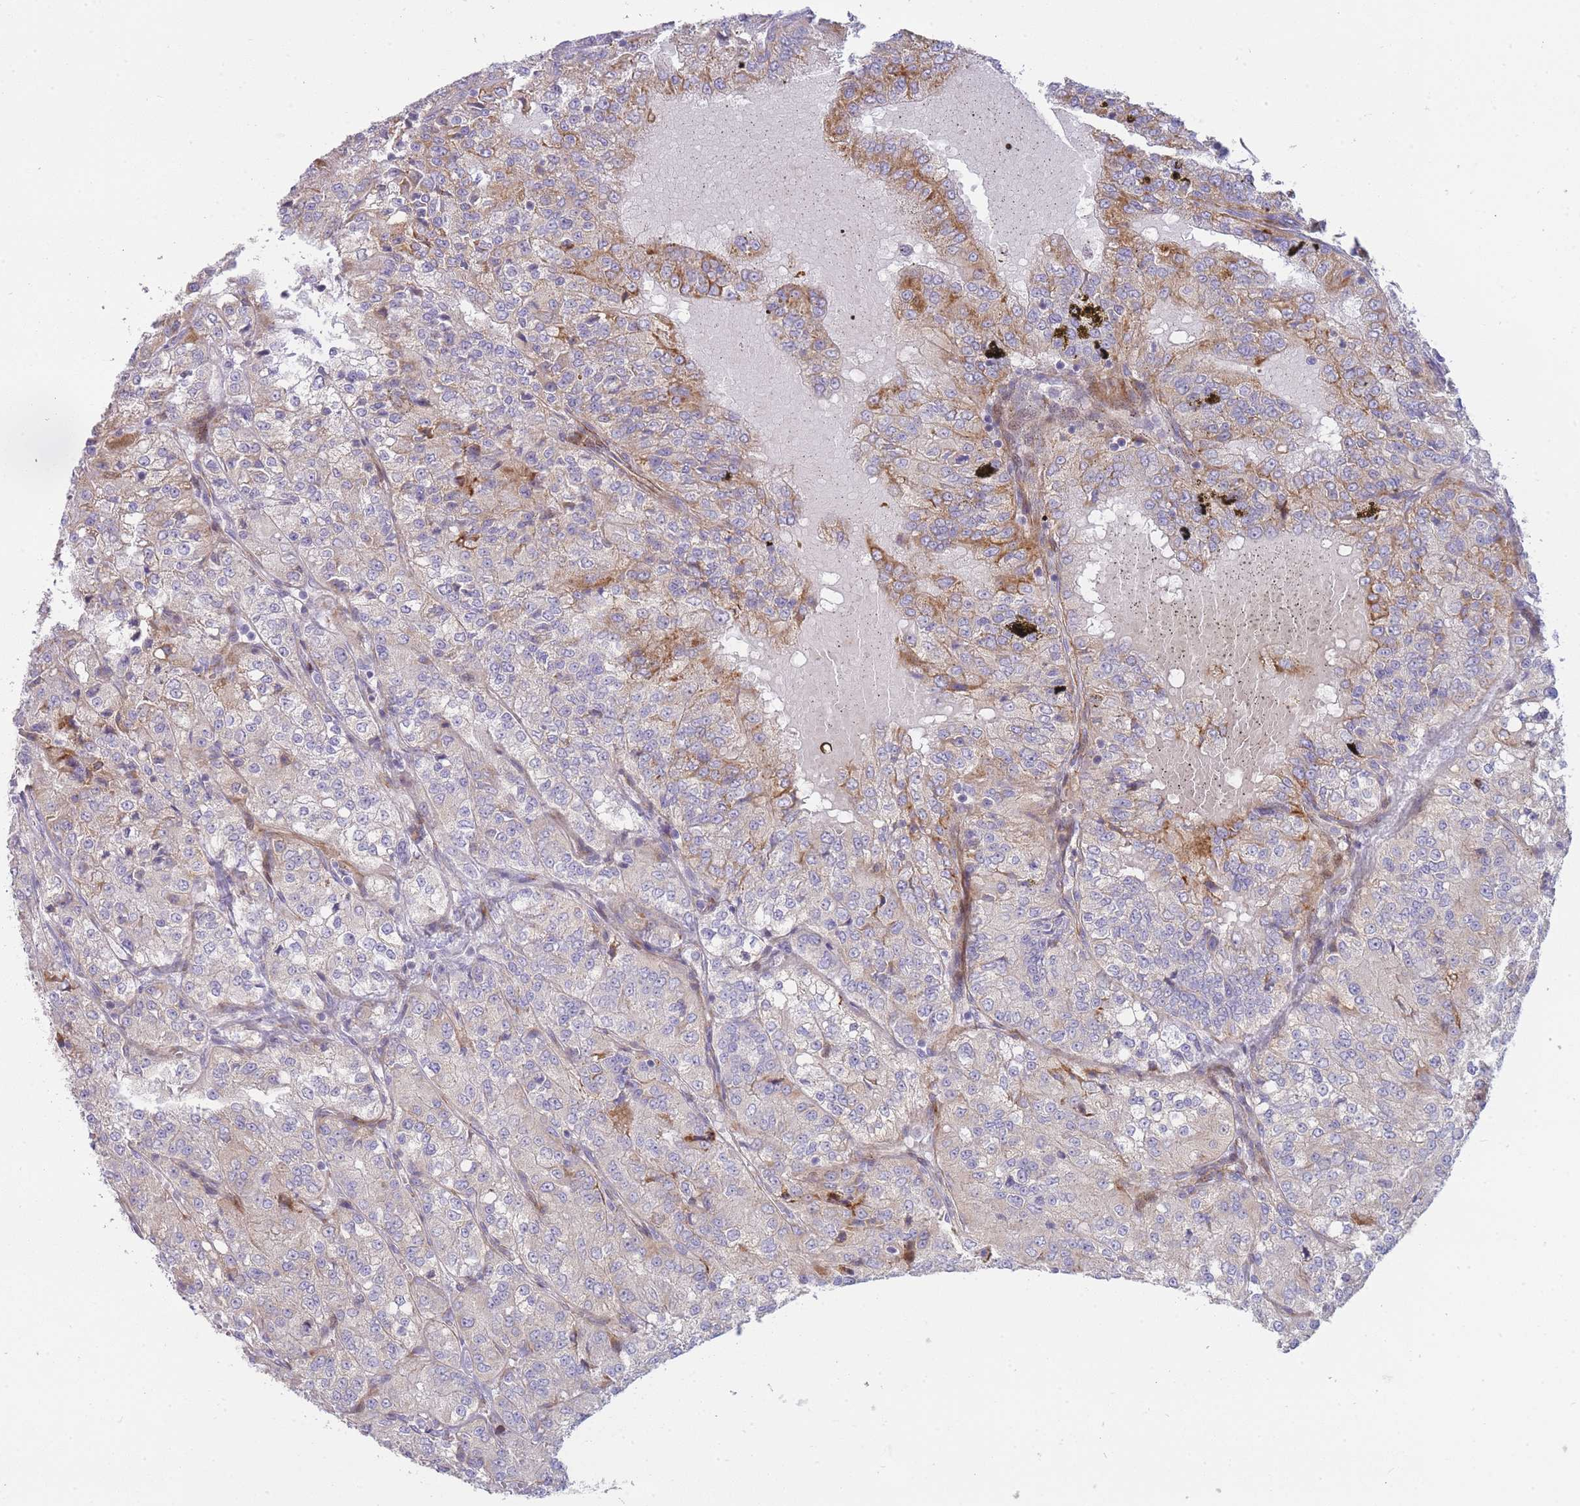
{"staining": {"intensity": "moderate", "quantity": "<25%", "location": "cytoplasmic/membranous"}, "tissue": "renal cancer", "cell_type": "Tumor cells", "image_type": "cancer", "snomed": [{"axis": "morphology", "description": "Adenocarcinoma, NOS"}, {"axis": "topography", "description": "Kidney"}], "caption": "IHC of human renal cancer exhibits low levels of moderate cytoplasmic/membranous expression in about <25% of tumor cells.", "gene": "ATP5MC2", "patient": {"sex": "female", "age": 63}}